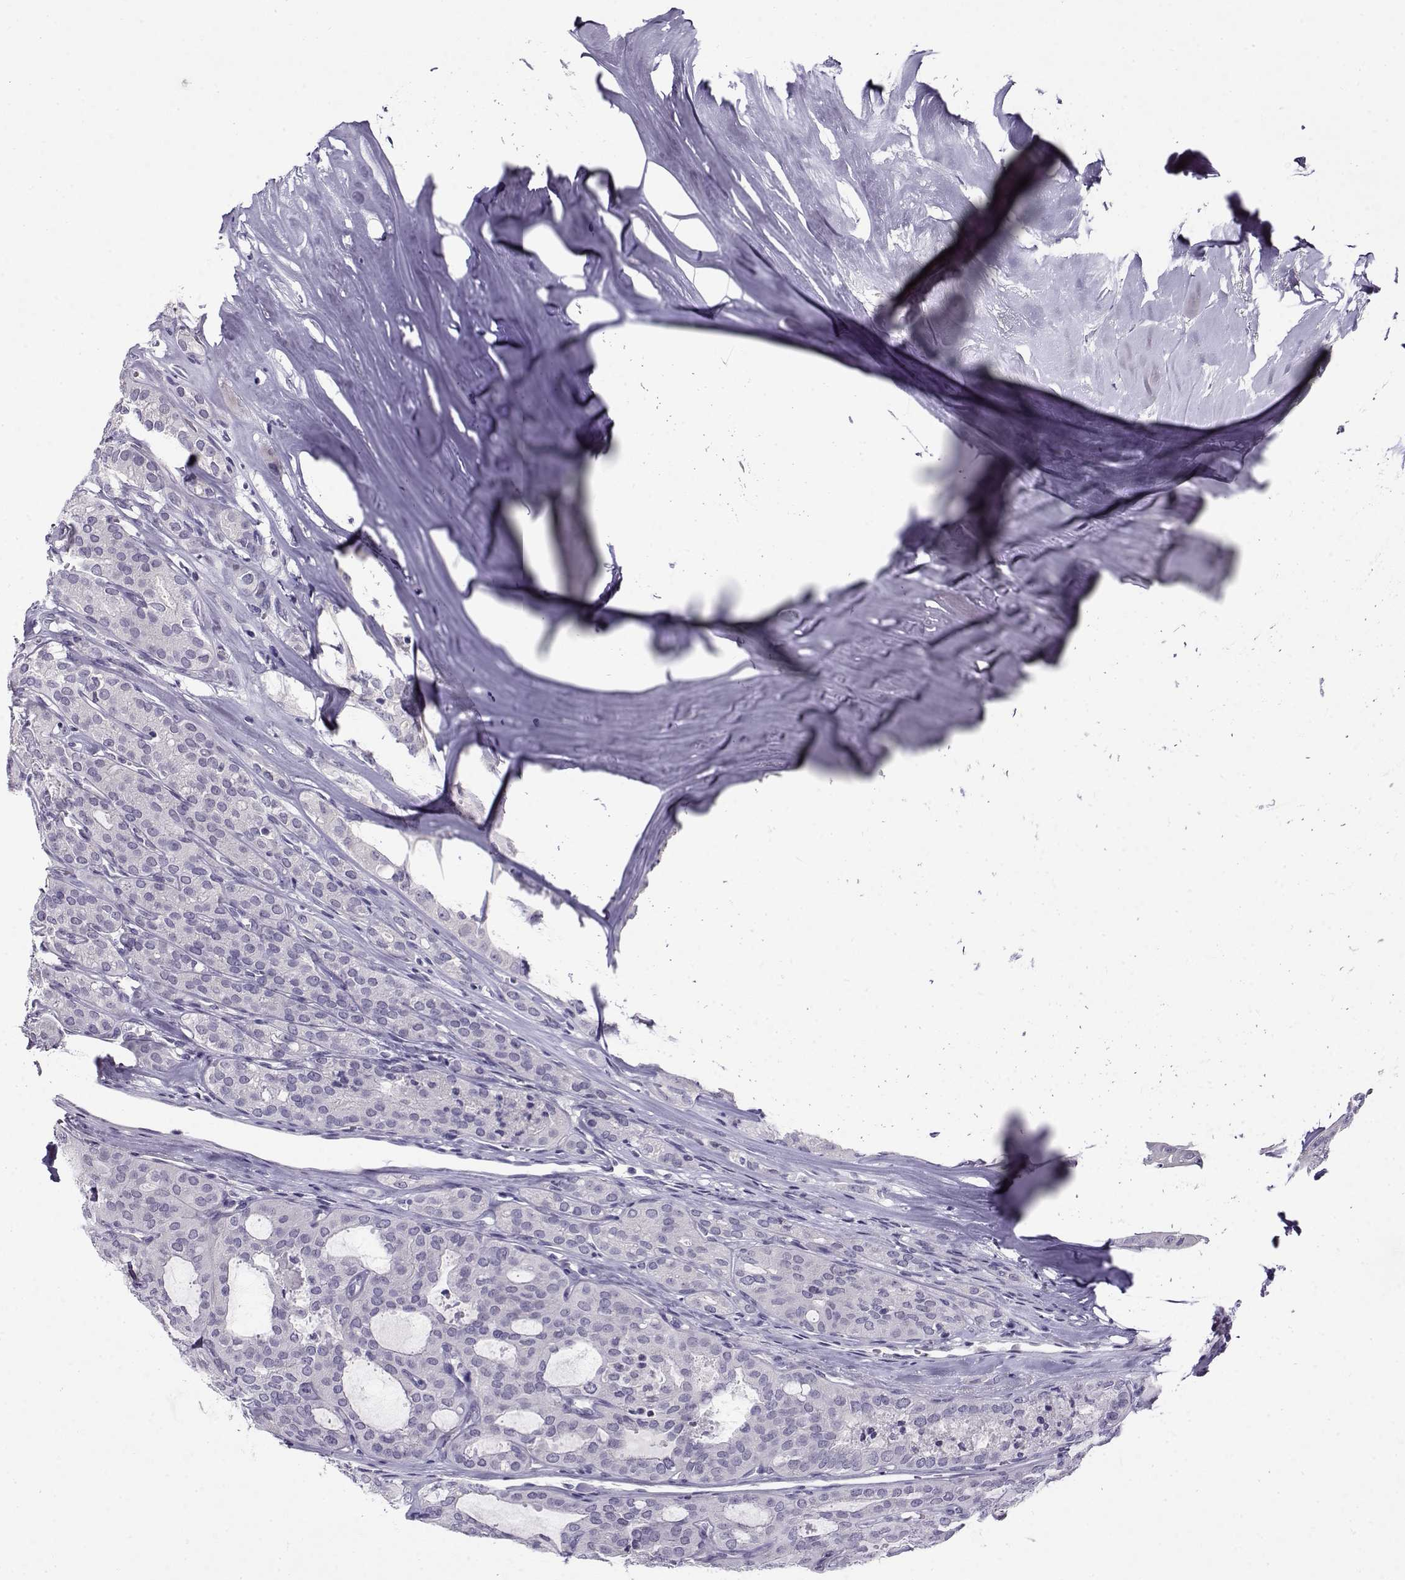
{"staining": {"intensity": "negative", "quantity": "none", "location": "none"}, "tissue": "thyroid cancer", "cell_type": "Tumor cells", "image_type": "cancer", "snomed": [{"axis": "morphology", "description": "Follicular adenoma carcinoma, NOS"}, {"axis": "topography", "description": "Thyroid gland"}], "caption": "Immunohistochemistry (IHC) photomicrograph of neoplastic tissue: human thyroid cancer stained with DAB (3,3'-diaminobenzidine) shows no significant protein expression in tumor cells. Nuclei are stained in blue.", "gene": "FEZF1", "patient": {"sex": "male", "age": 75}}